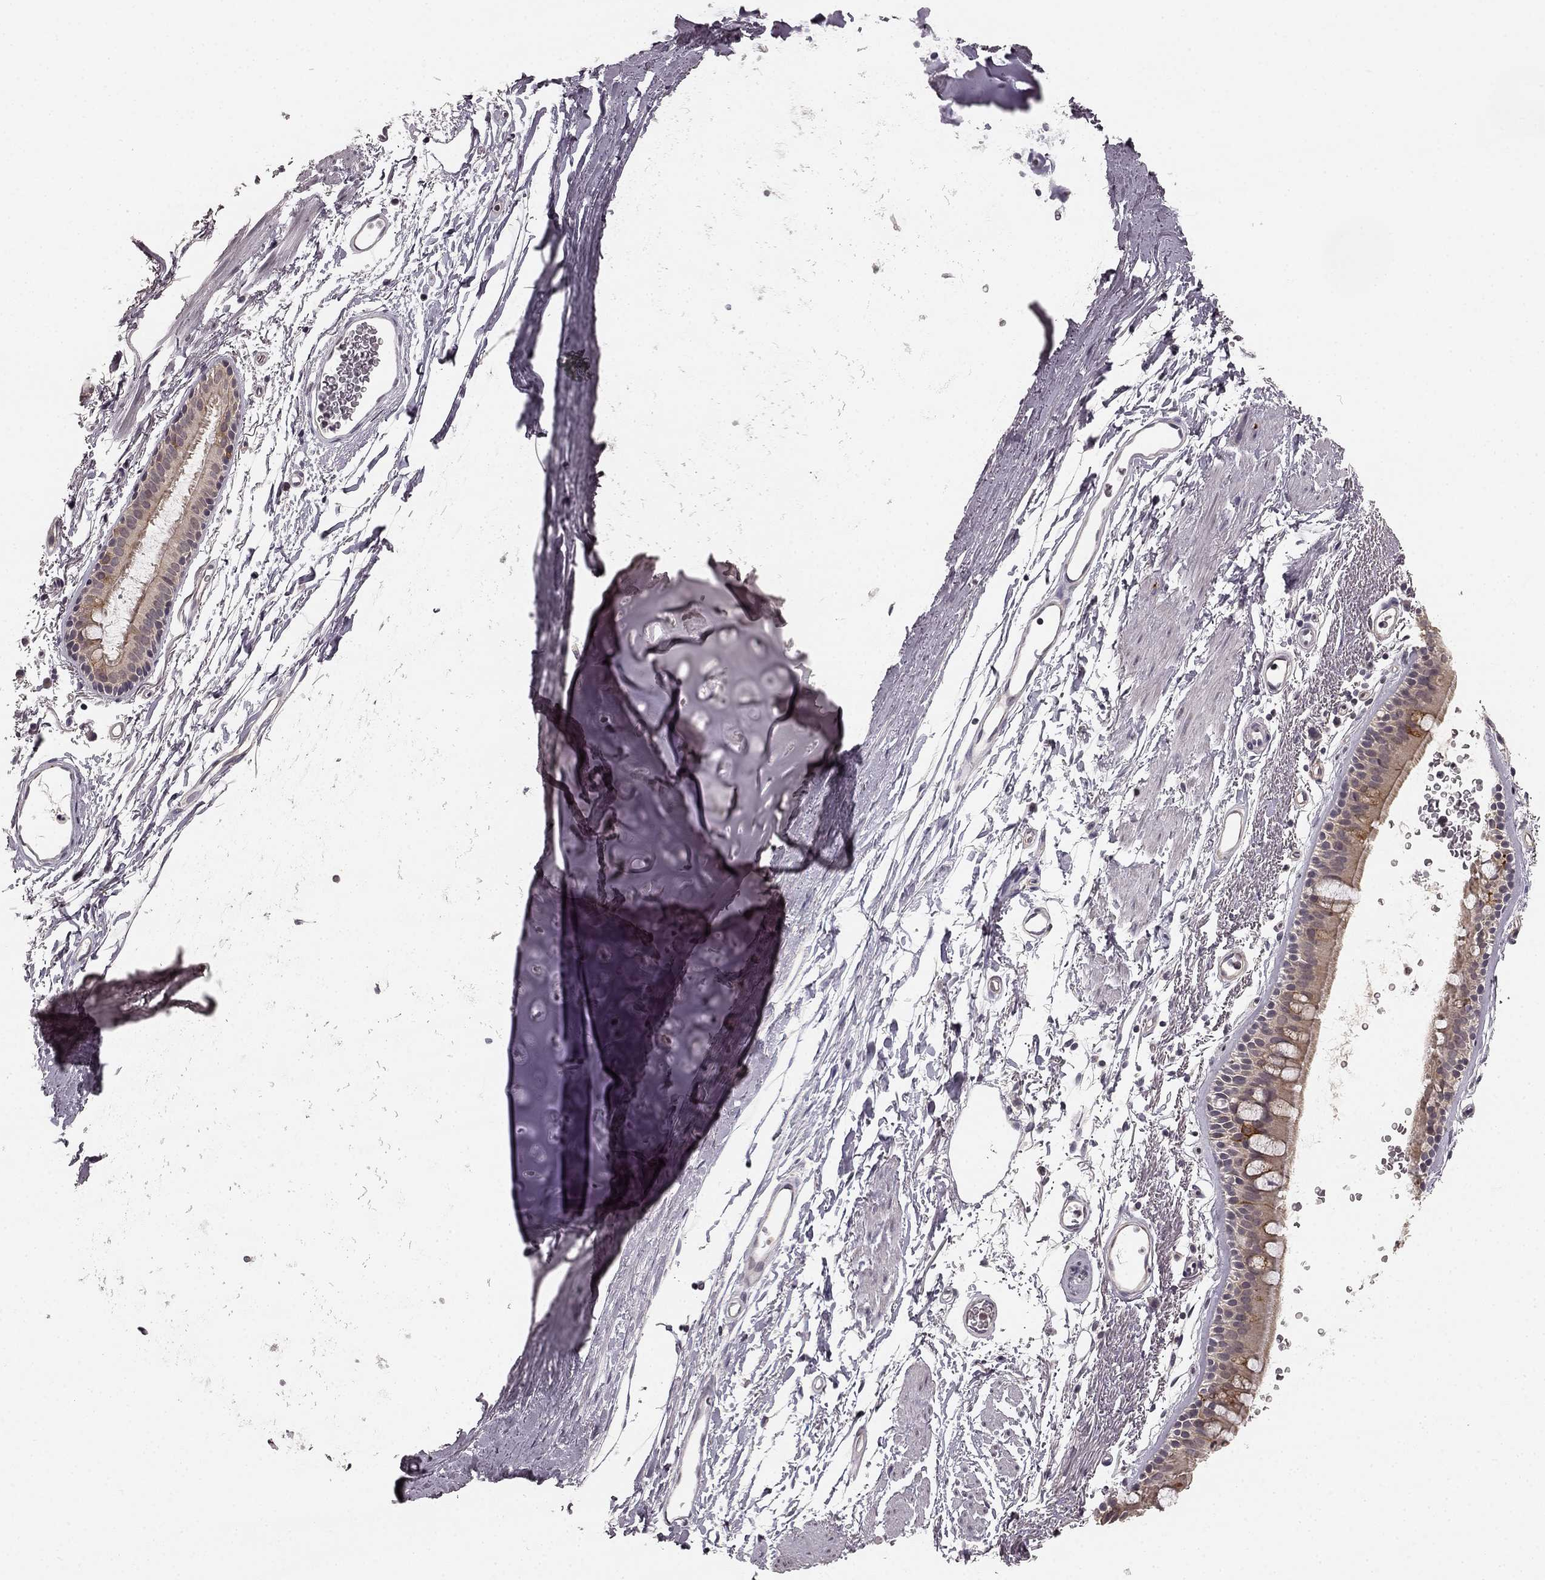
{"staining": {"intensity": "strong", "quantity": "<25%", "location": "cytoplasmic/membranous"}, "tissue": "bronchus", "cell_type": "Respiratory epithelial cells", "image_type": "normal", "snomed": [{"axis": "morphology", "description": "Normal tissue, NOS"}, {"axis": "topography", "description": "Lymph node"}, {"axis": "topography", "description": "Bronchus"}], "caption": "Immunohistochemistry (IHC) (DAB) staining of benign human bronchus displays strong cytoplasmic/membranous protein positivity in approximately <25% of respiratory epithelial cells. Nuclei are stained in blue.", "gene": "HCN4", "patient": {"sex": "female", "age": 70}}